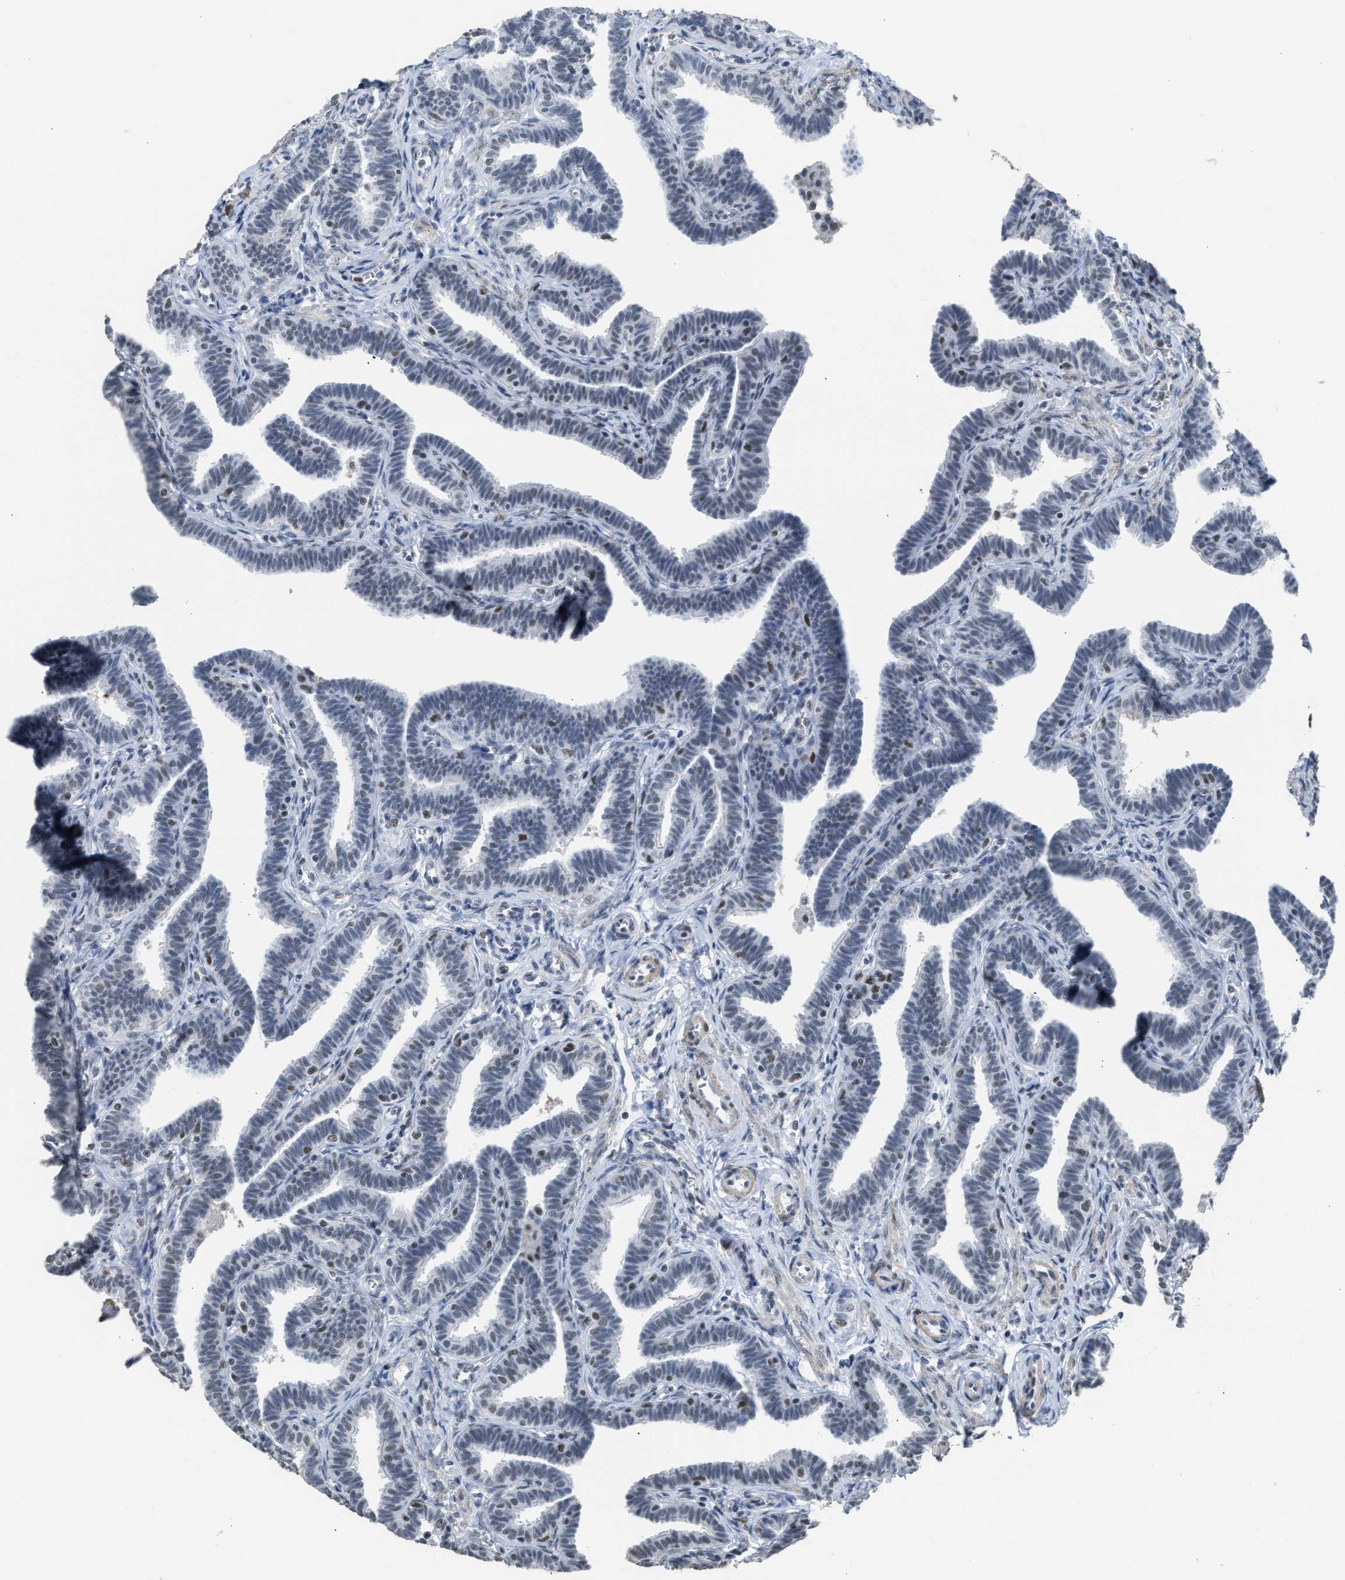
{"staining": {"intensity": "weak", "quantity": "<25%", "location": "nuclear"}, "tissue": "fallopian tube", "cell_type": "Glandular cells", "image_type": "normal", "snomed": [{"axis": "morphology", "description": "Normal tissue, NOS"}, {"axis": "topography", "description": "Fallopian tube"}, {"axis": "topography", "description": "Ovary"}], "caption": "The IHC micrograph has no significant expression in glandular cells of fallopian tube.", "gene": "SCAF4", "patient": {"sex": "female", "age": 23}}